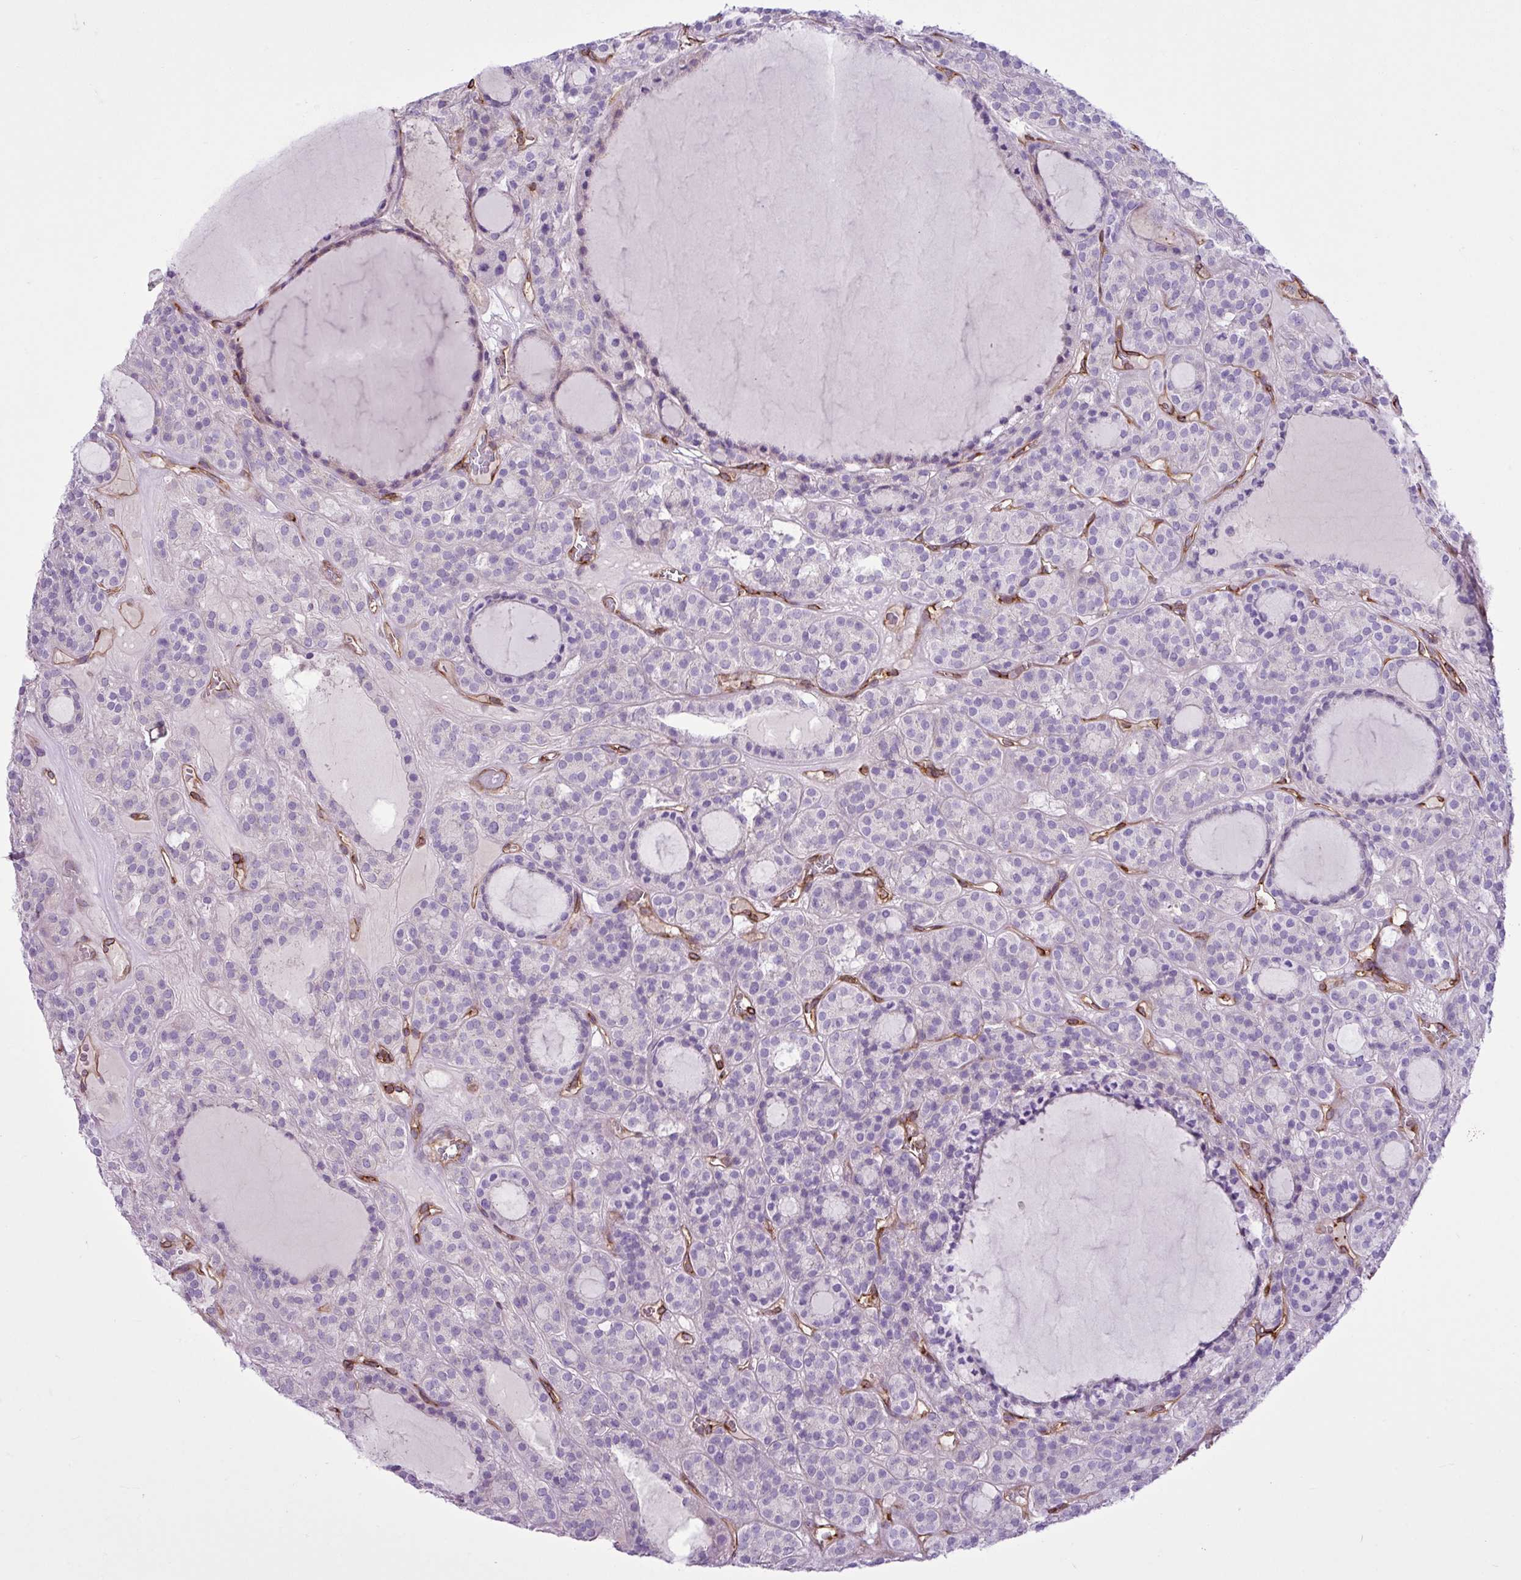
{"staining": {"intensity": "negative", "quantity": "none", "location": "none"}, "tissue": "thyroid cancer", "cell_type": "Tumor cells", "image_type": "cancer", "snomed": [{"axis": "morphology", "description": "Follicular adenoma carcinoma, NOS"}, {"axis": "topography", "description": "Thyroid gland"}], "caption": "Immunohistochemistry (IHC) of human thyroid cancer shows no expression in tumor cells.", "gene": "EME2", "patient": {"sex": "female", "age": 63}}